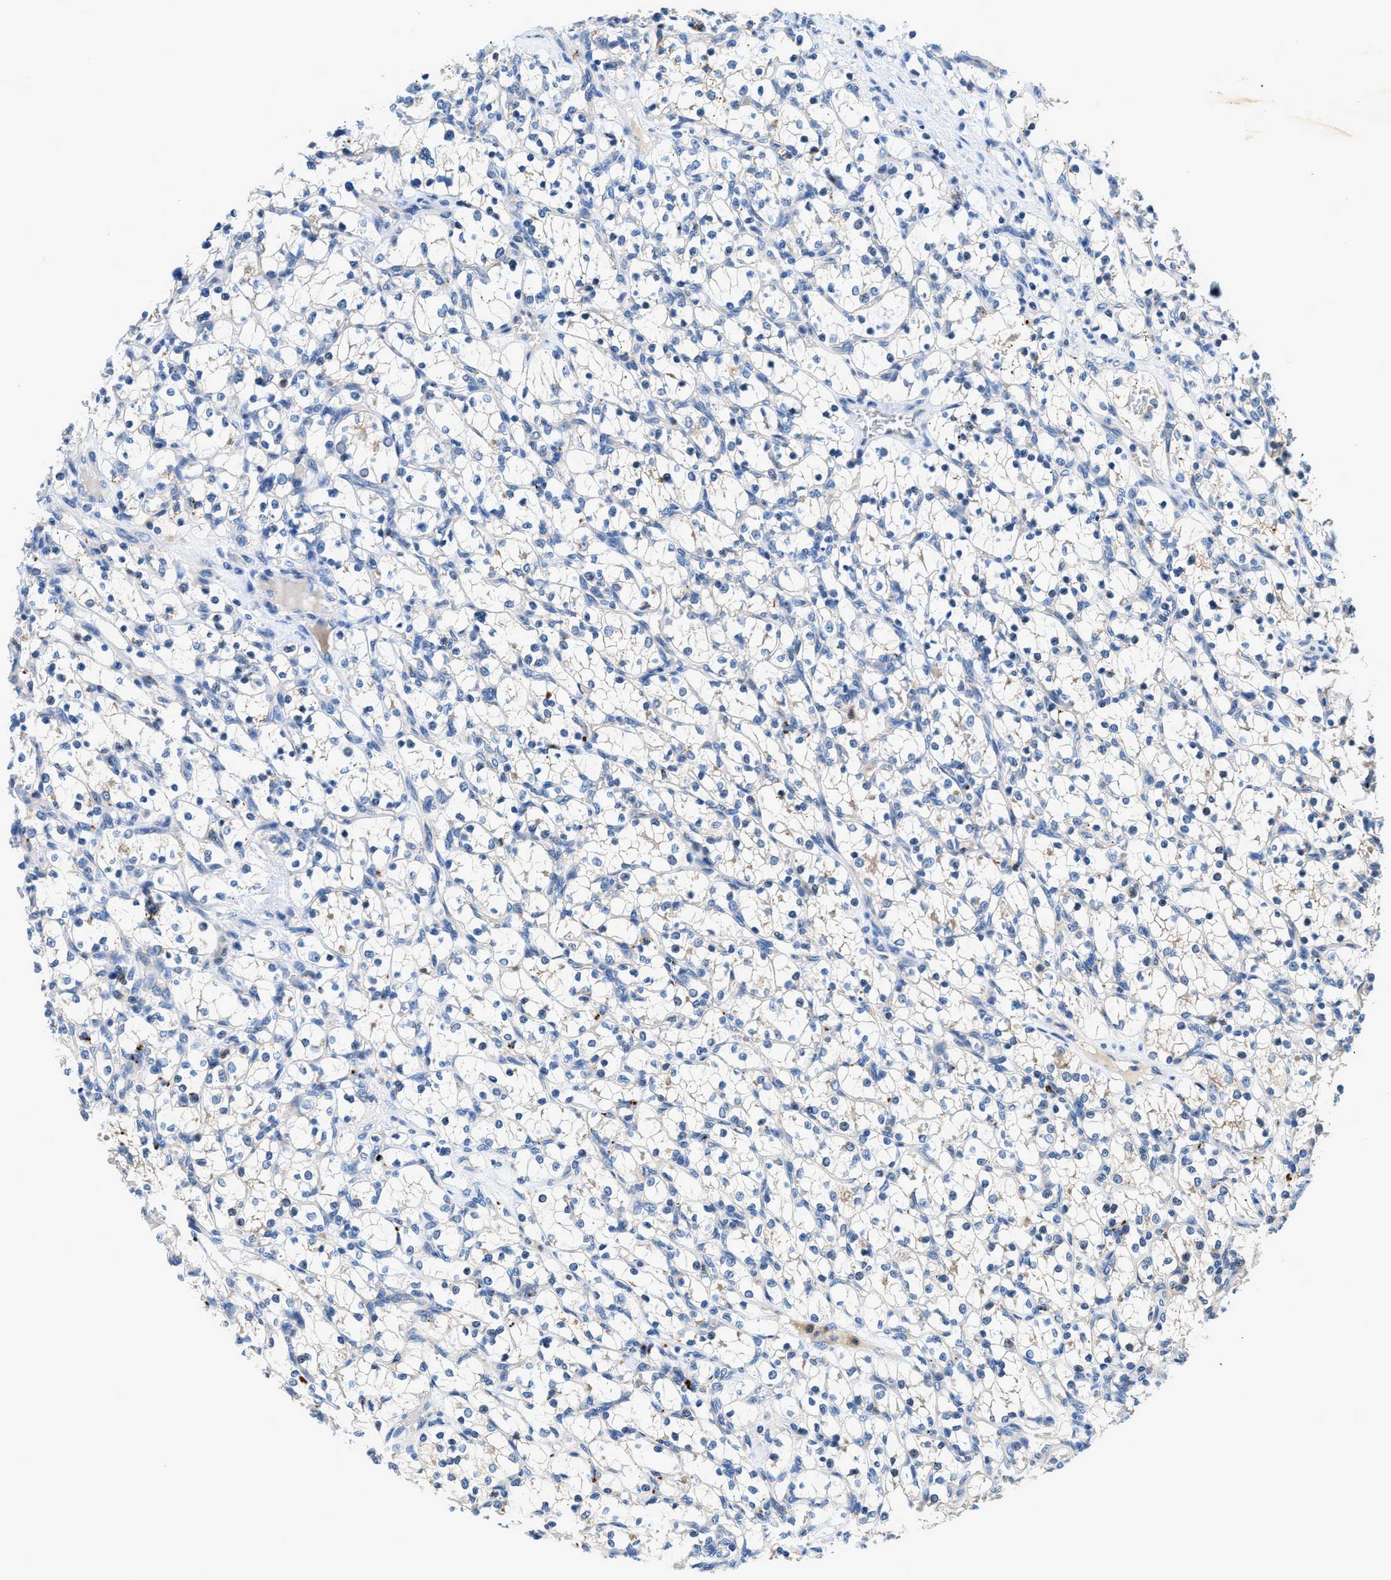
{"staining": {"intensity": "negative", "quantity": "none", "location": "none"}, "tissue": "renal cancer", "cell_type": "Tumor cells", "image_type": "cancer", "snomed": [{"axis": "morphology", "description": "Adenocarcinoma, NOS"}, {"axis": "topography", "description": "Kidney"}], "caption": "This is a photomicrograph of immunohistochemistry staining of renal cancer, which shows no expression in tumor cells.", "gene": "ADGRE3", "patient": {"sex": "female", "age": 69}}